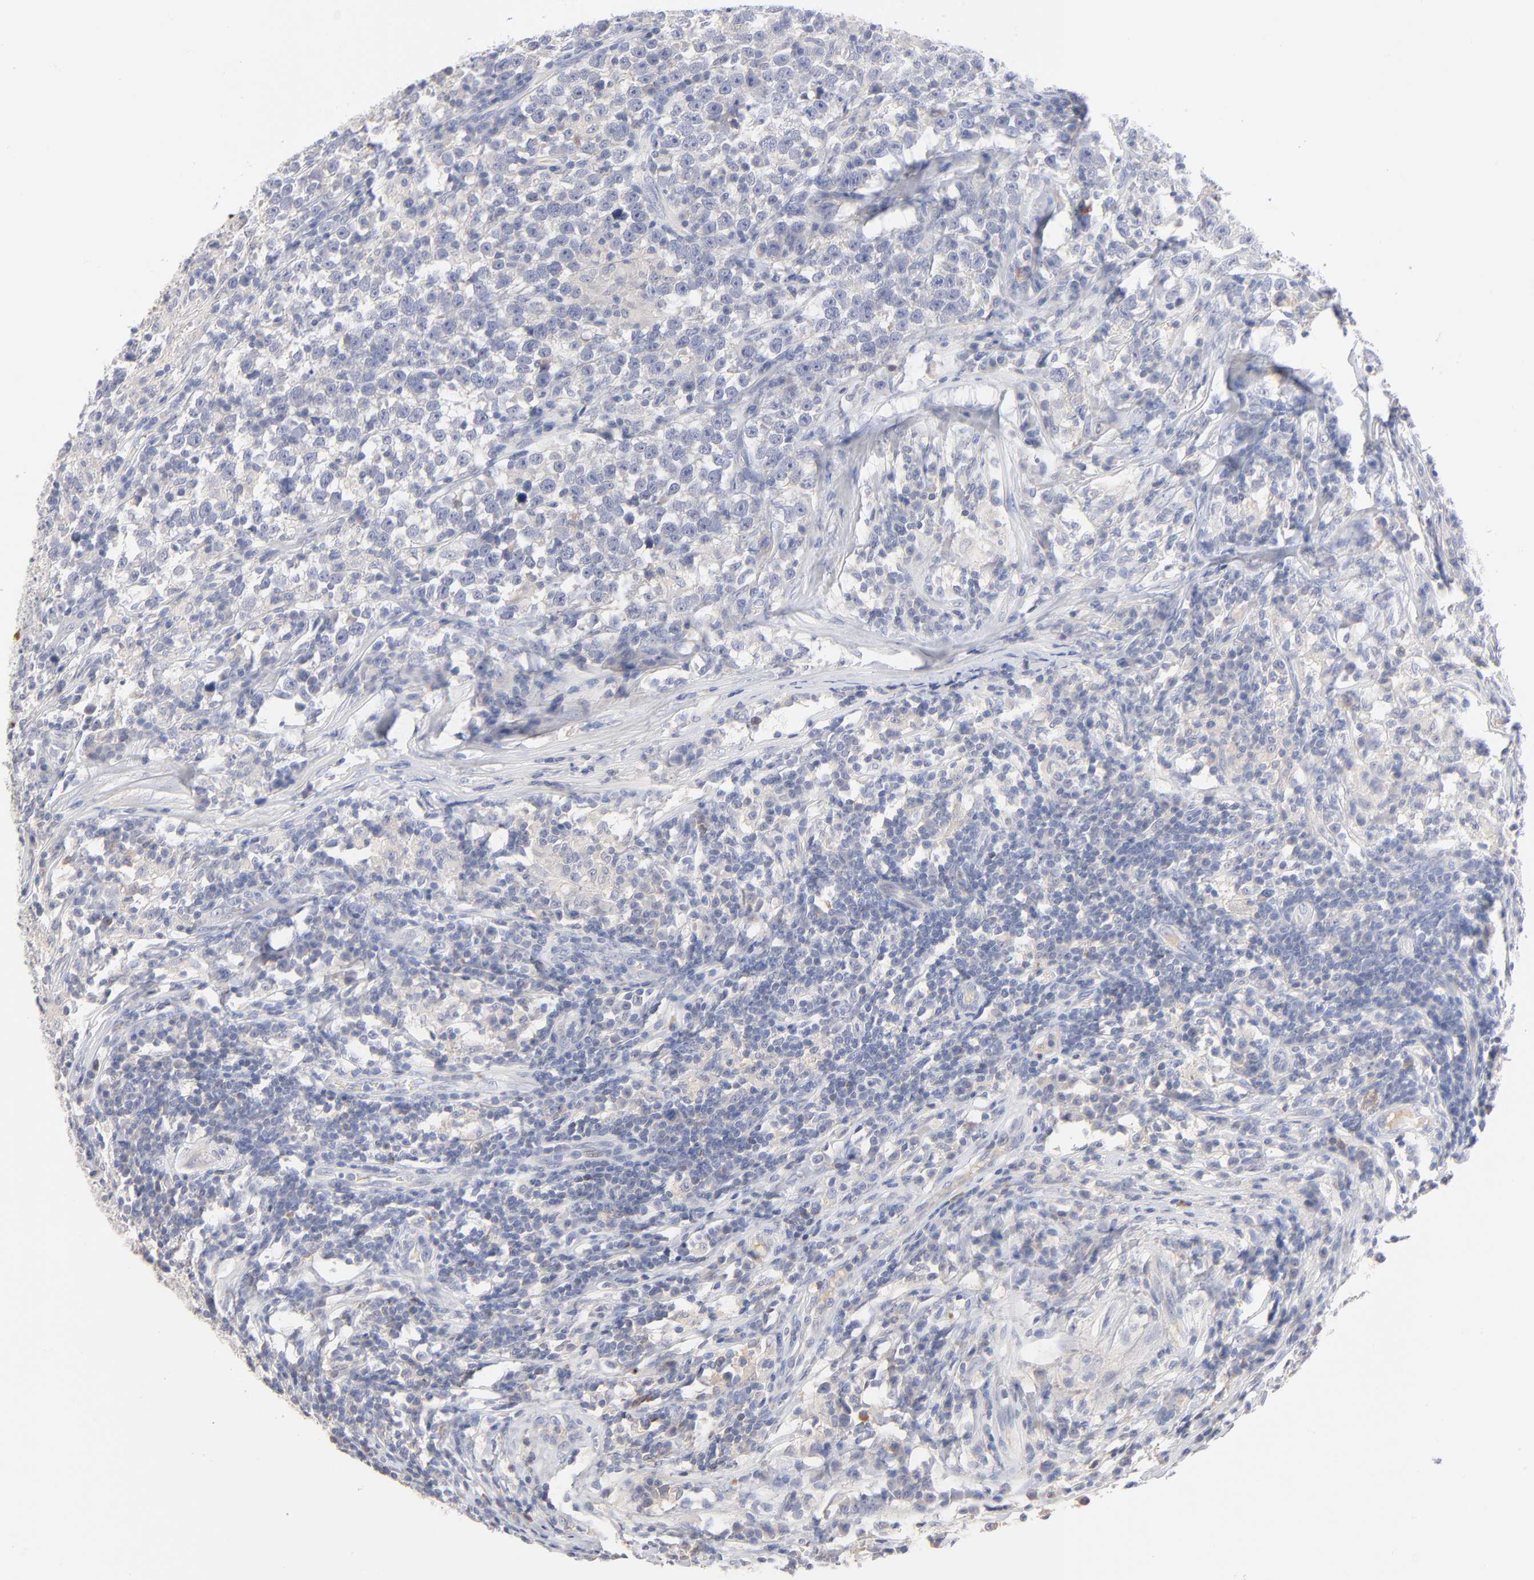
{"staining": {"intensity": "negative", "quantity": "none", "location": "none"}, "tissue": "testis cancer", "cell_type": "Tumor cells", "image_type": "cancer", "snomed": [{"axis": "morphology", "description": "Seminoma, NOS"}, {"axis": "topography", "description": "Testis"}], "caption": "A high-resolution histopathology image shows IHC staining of seminoma (testis), which exhibits no significant positivity in tumor cells.", "gene": "F12", "patient": {"sex": "male", "age": 43}}